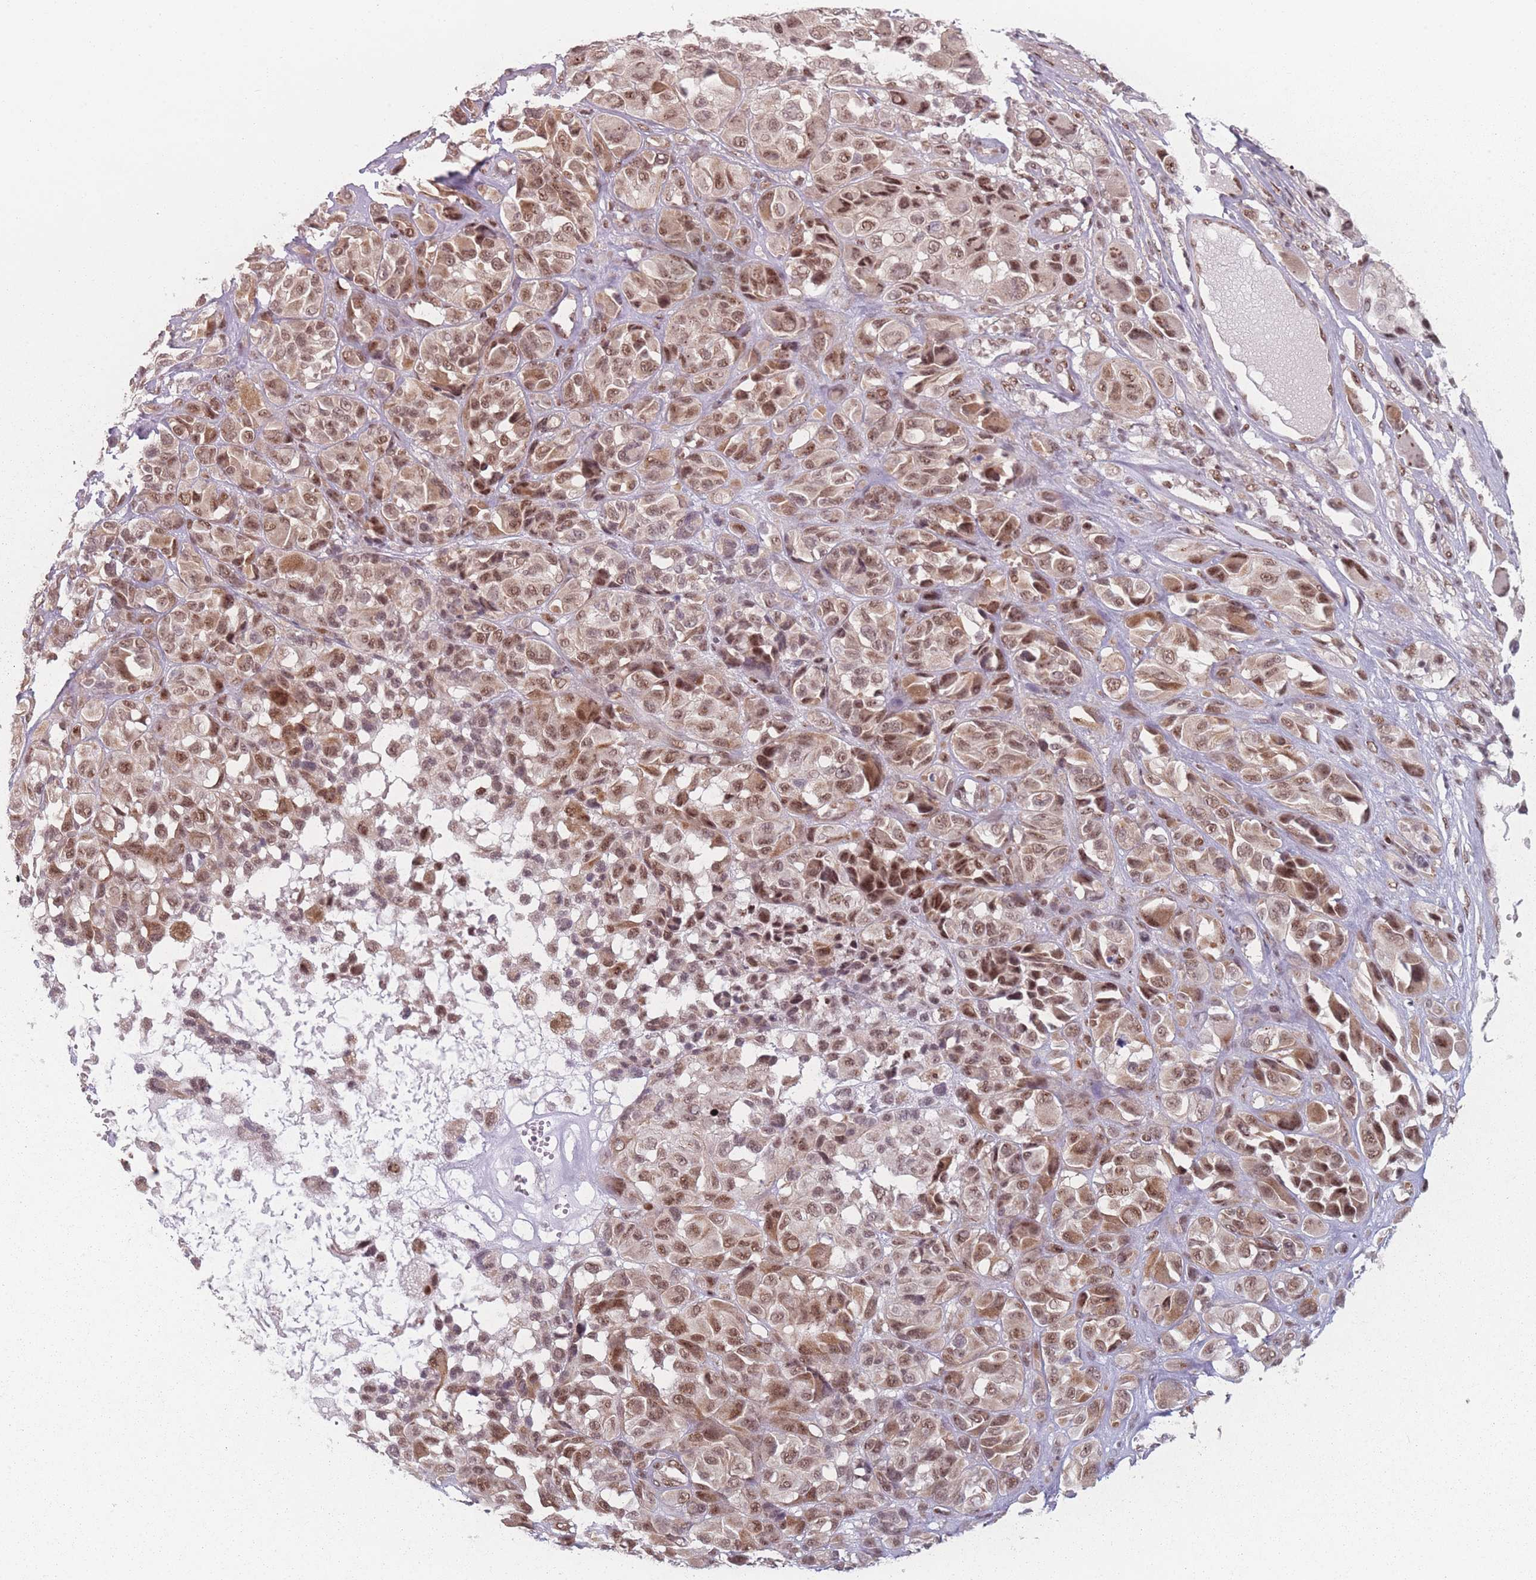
{"staining": {"intensity": "moderate", "quantity": ">75%", "location": "nuclear"}, "tissue": "melanoma", "cell_type": "Tumor cells", "image_type": "cancer", "snomed": [{"axis": "morphology", "description": "Malignant melanoma, NOS"}, {"axis": "topography", "description": "Skin of trunk"}], "caption": "Immunohistochemistry (DAB) staining of human melanoma shows moderate nuclear protein expression in approximately >75% of tumor cells.", "gene": "ZC3H14", "patient": {"sex": "male", "age": 71}}